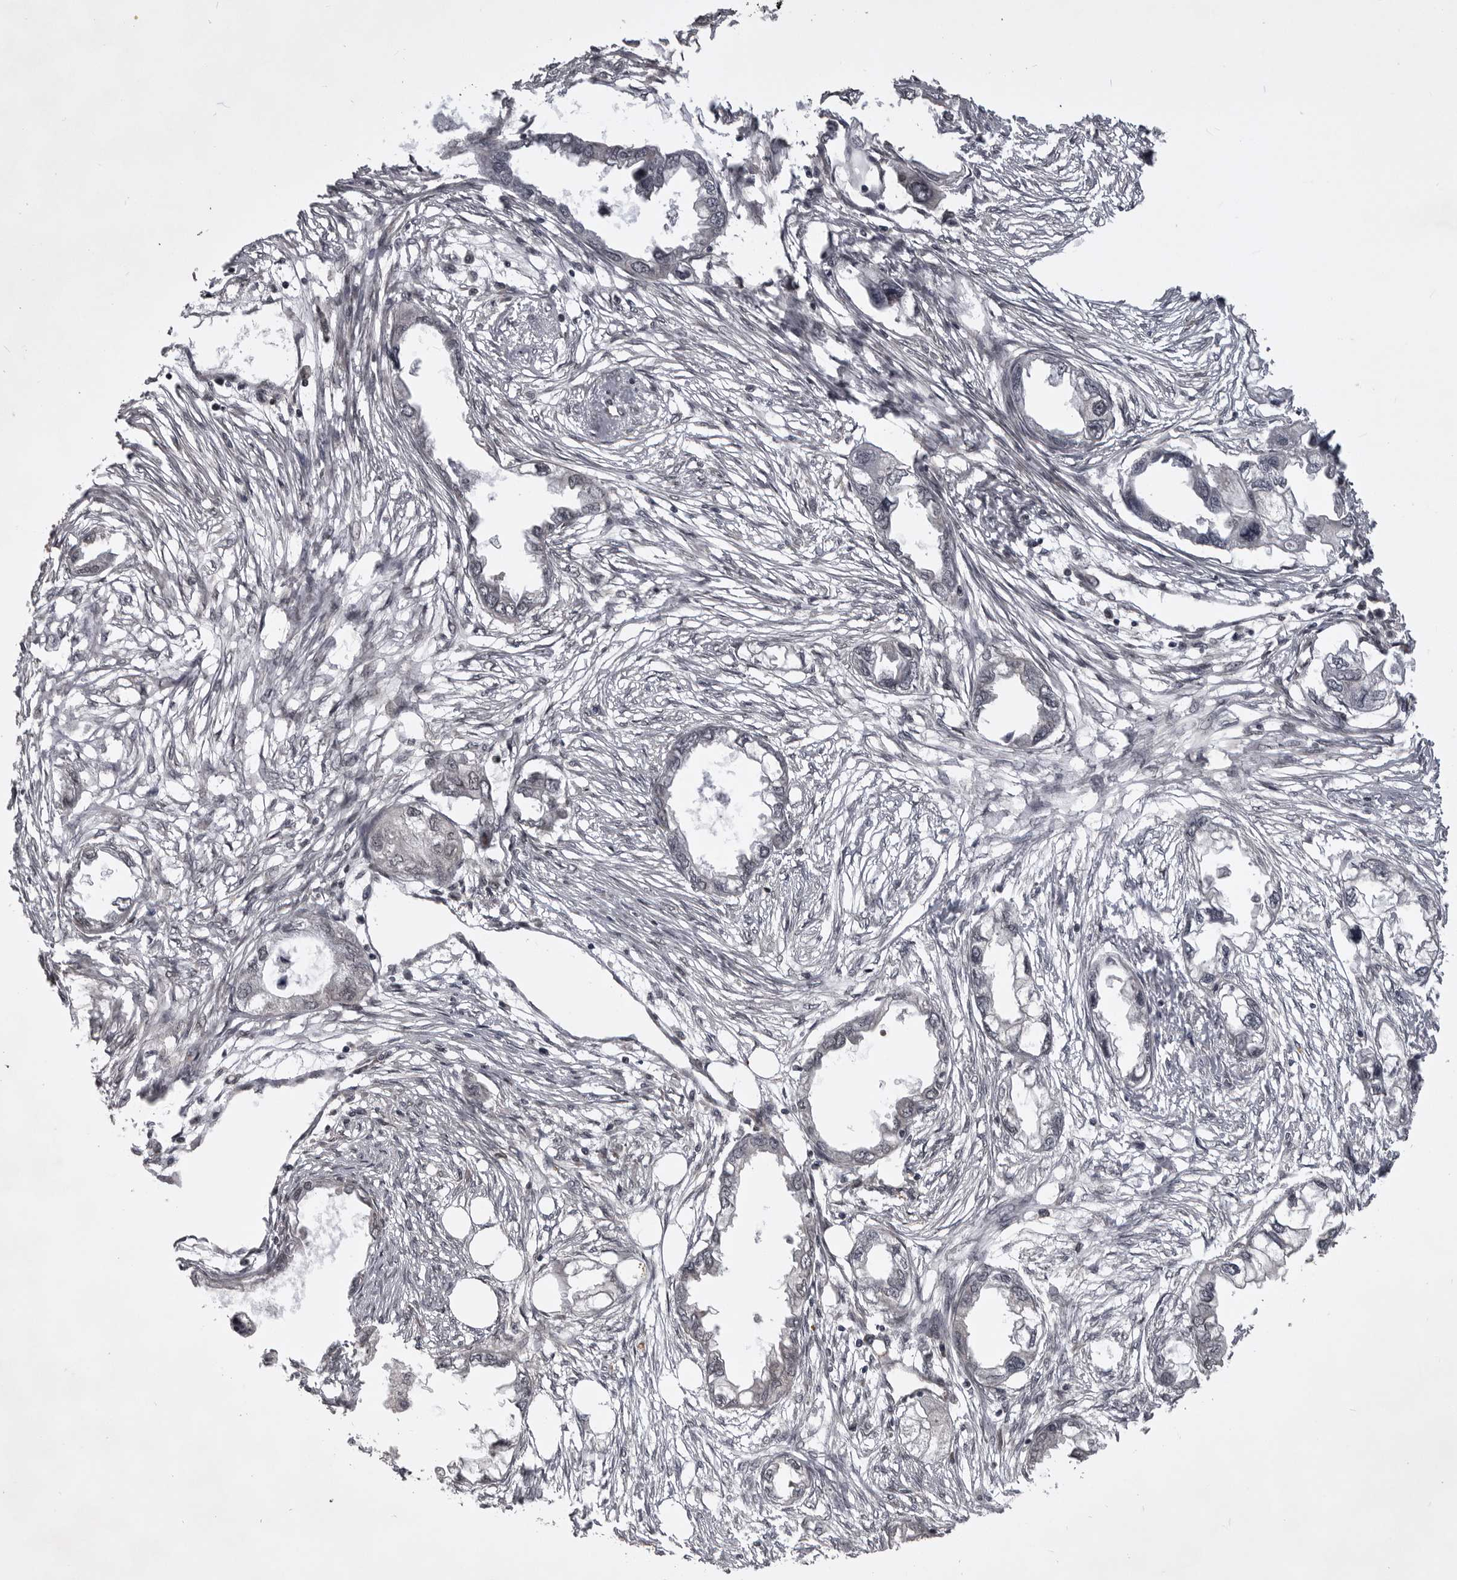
{"staining": {"intensity": "negative", "quantity": "none", "location": "none"}, "tissue": "endometrial cancer", "cell_type": "Tumor cells", "image_type": "cancer", "snomed": [{"axis": "morphology", "description": "Adenocarcinoma, NOS"}, {"axis": "morphology", "description": "Adenocarcinoma, metastatic, NOS"}, {"axis": "topography", "description": "Adipose tissue"}, {"axis": "topography", "description": "Endometrium"}], "caption": "Immunohistochemistry (IHC) of adenocarcinoma (endometrial) displays no staining in tumor cells.", "gene": "SNX16", "patient": {"sex": "female", "age": 67}}